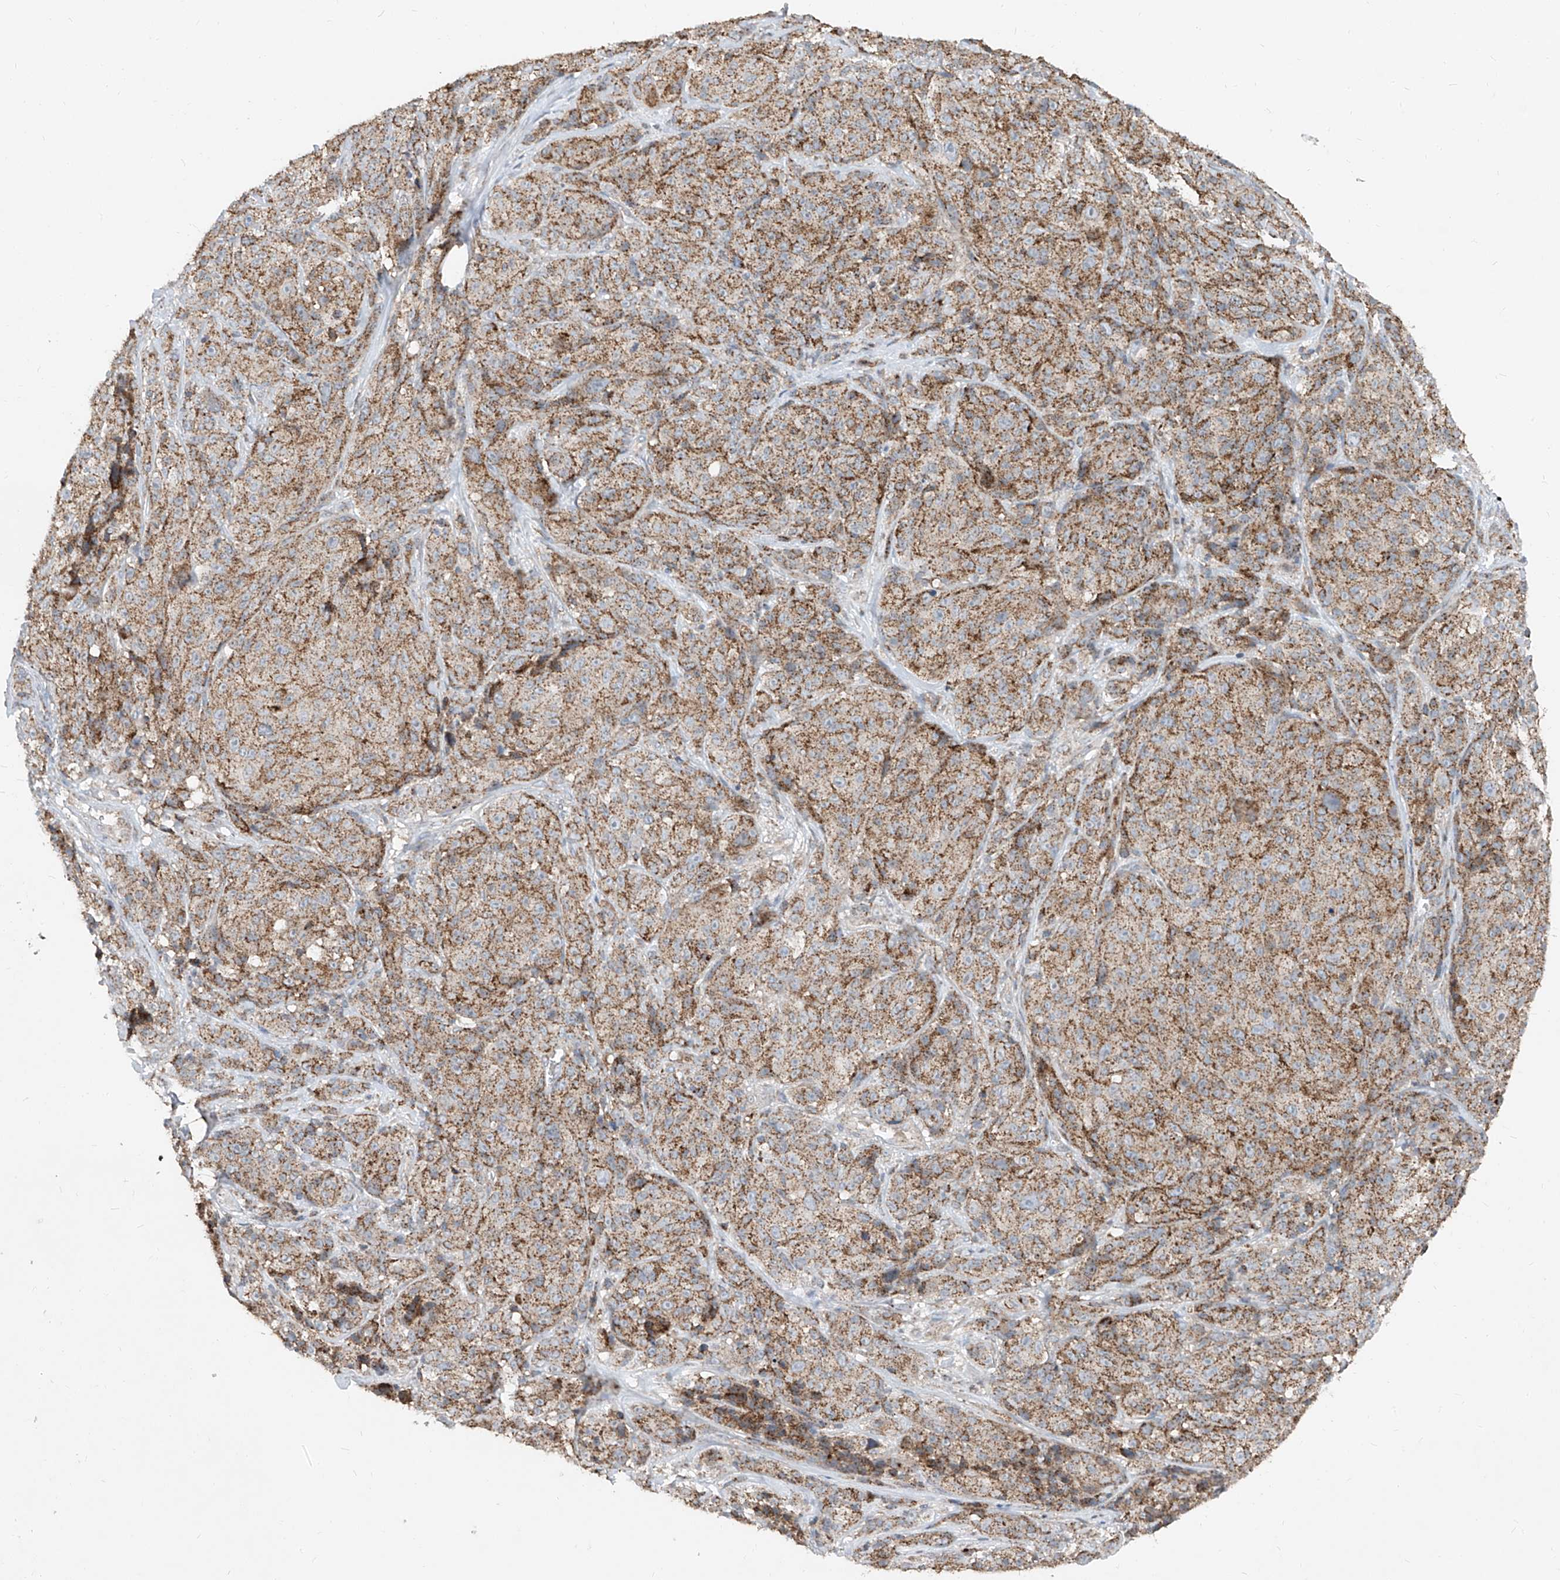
{"staining": {"intensity": "moderate", "quantity": ">75%", "location": "cytoplasmic/membranous"}, "tissue": "melanoma", "cell_type": "Tumor cells", "image_type": "cancer", "snomed": [{"axis": "morphology", "description": "Malignant melanoma, NOS"}, {"axis": "topography", "description": "Skin"}], "caption": "Malignant melanoma stained with IHC shows moderate cytoplasmic/membranous staining in approximately >75% of tumor cells.", "gene": "ABCD3", "patient": {"sex": "male", "age": 73}}